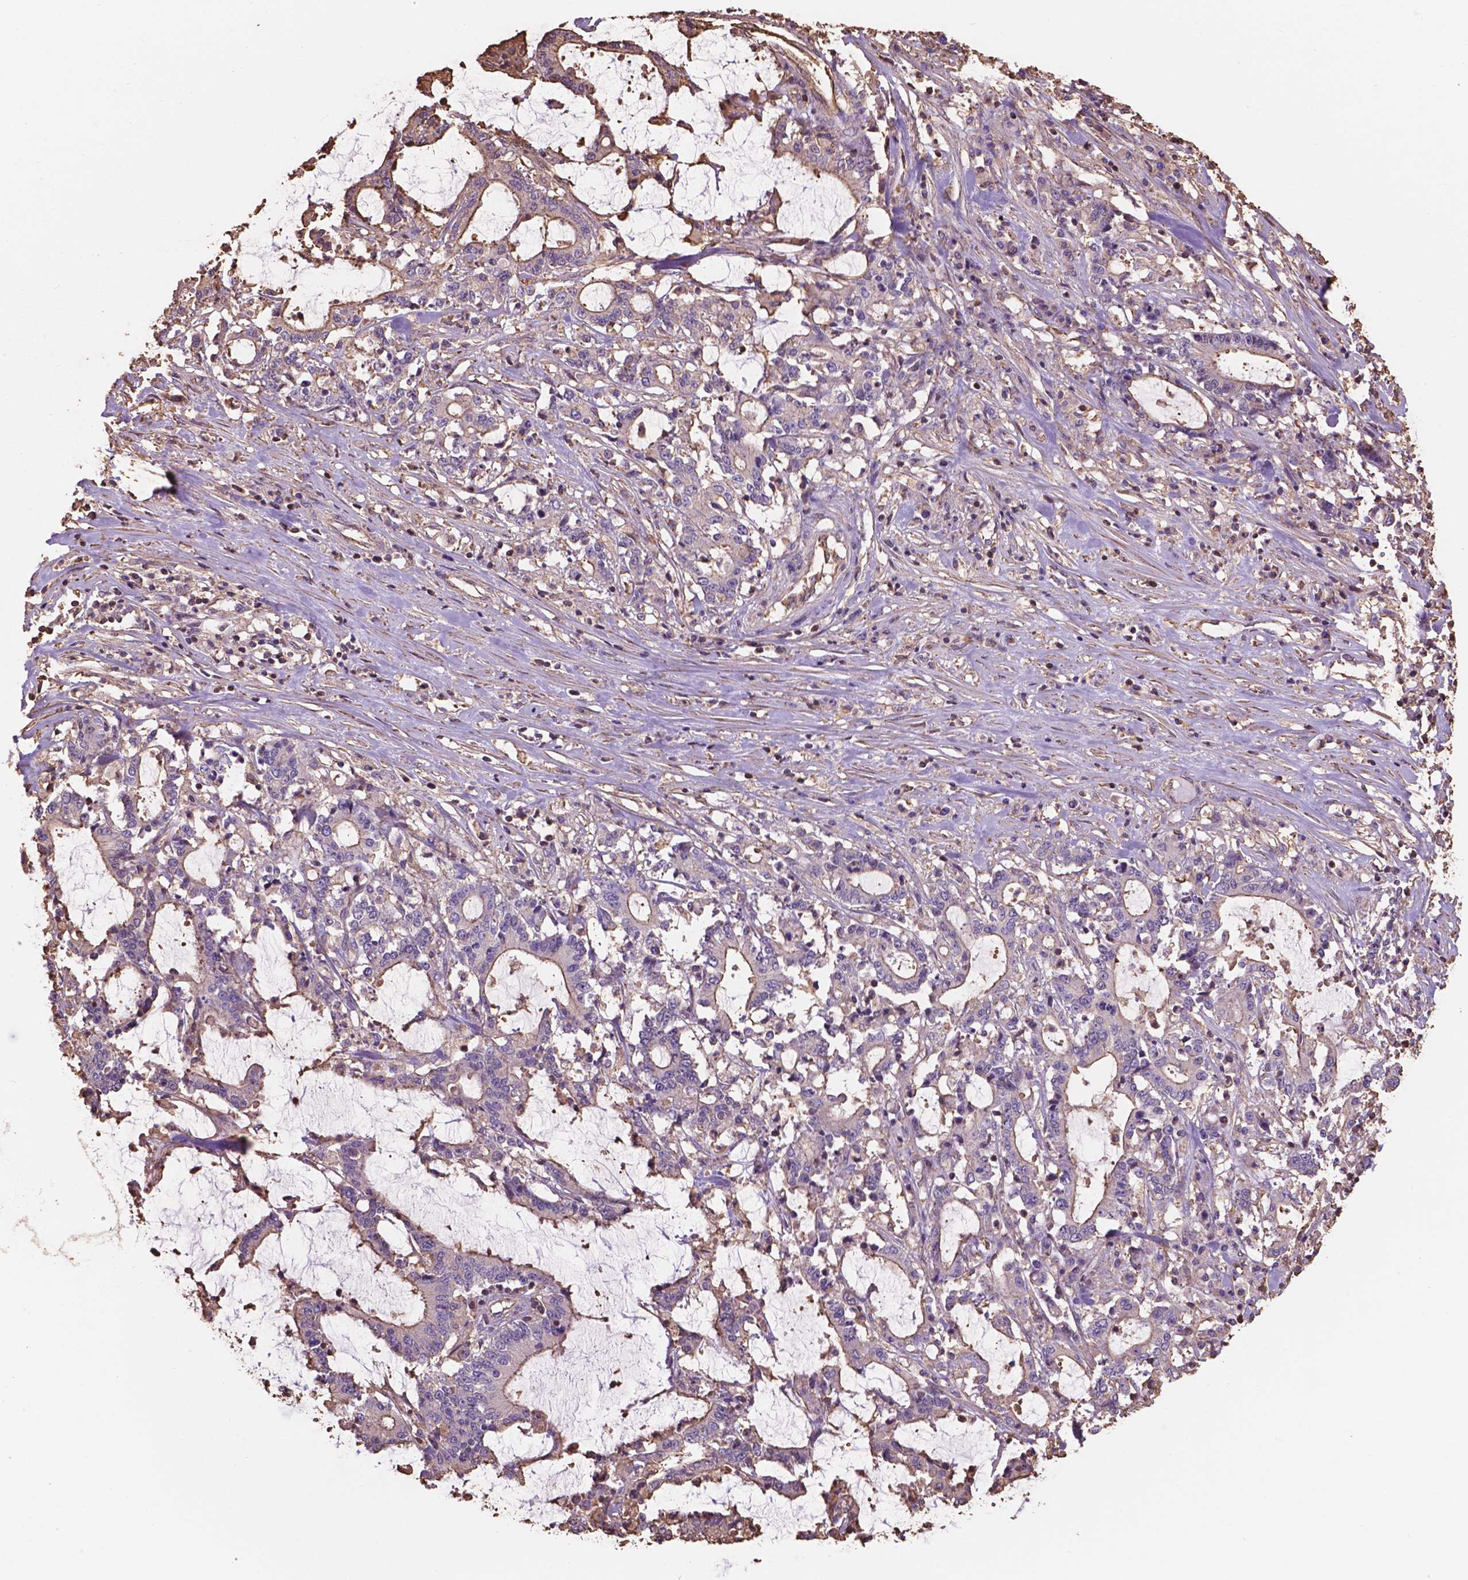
{"staining": {"intensity": "negative", "quantity": "none", "location": "none"}, "tissue": "stomach cancer", "cell_type": "Tumor cells", "image_type": "cancer", "snomed": [{"axis": "morphology", "description": "Adenocarcinoma, NOS"}, {"axis": "topography", "description": "Stomach, upper"}], "caption": "Tumor cells are negative for protein expression in human stomach cancer.", "gene": "NIPA2", "patient": {"sex": "male", "age": 68}}